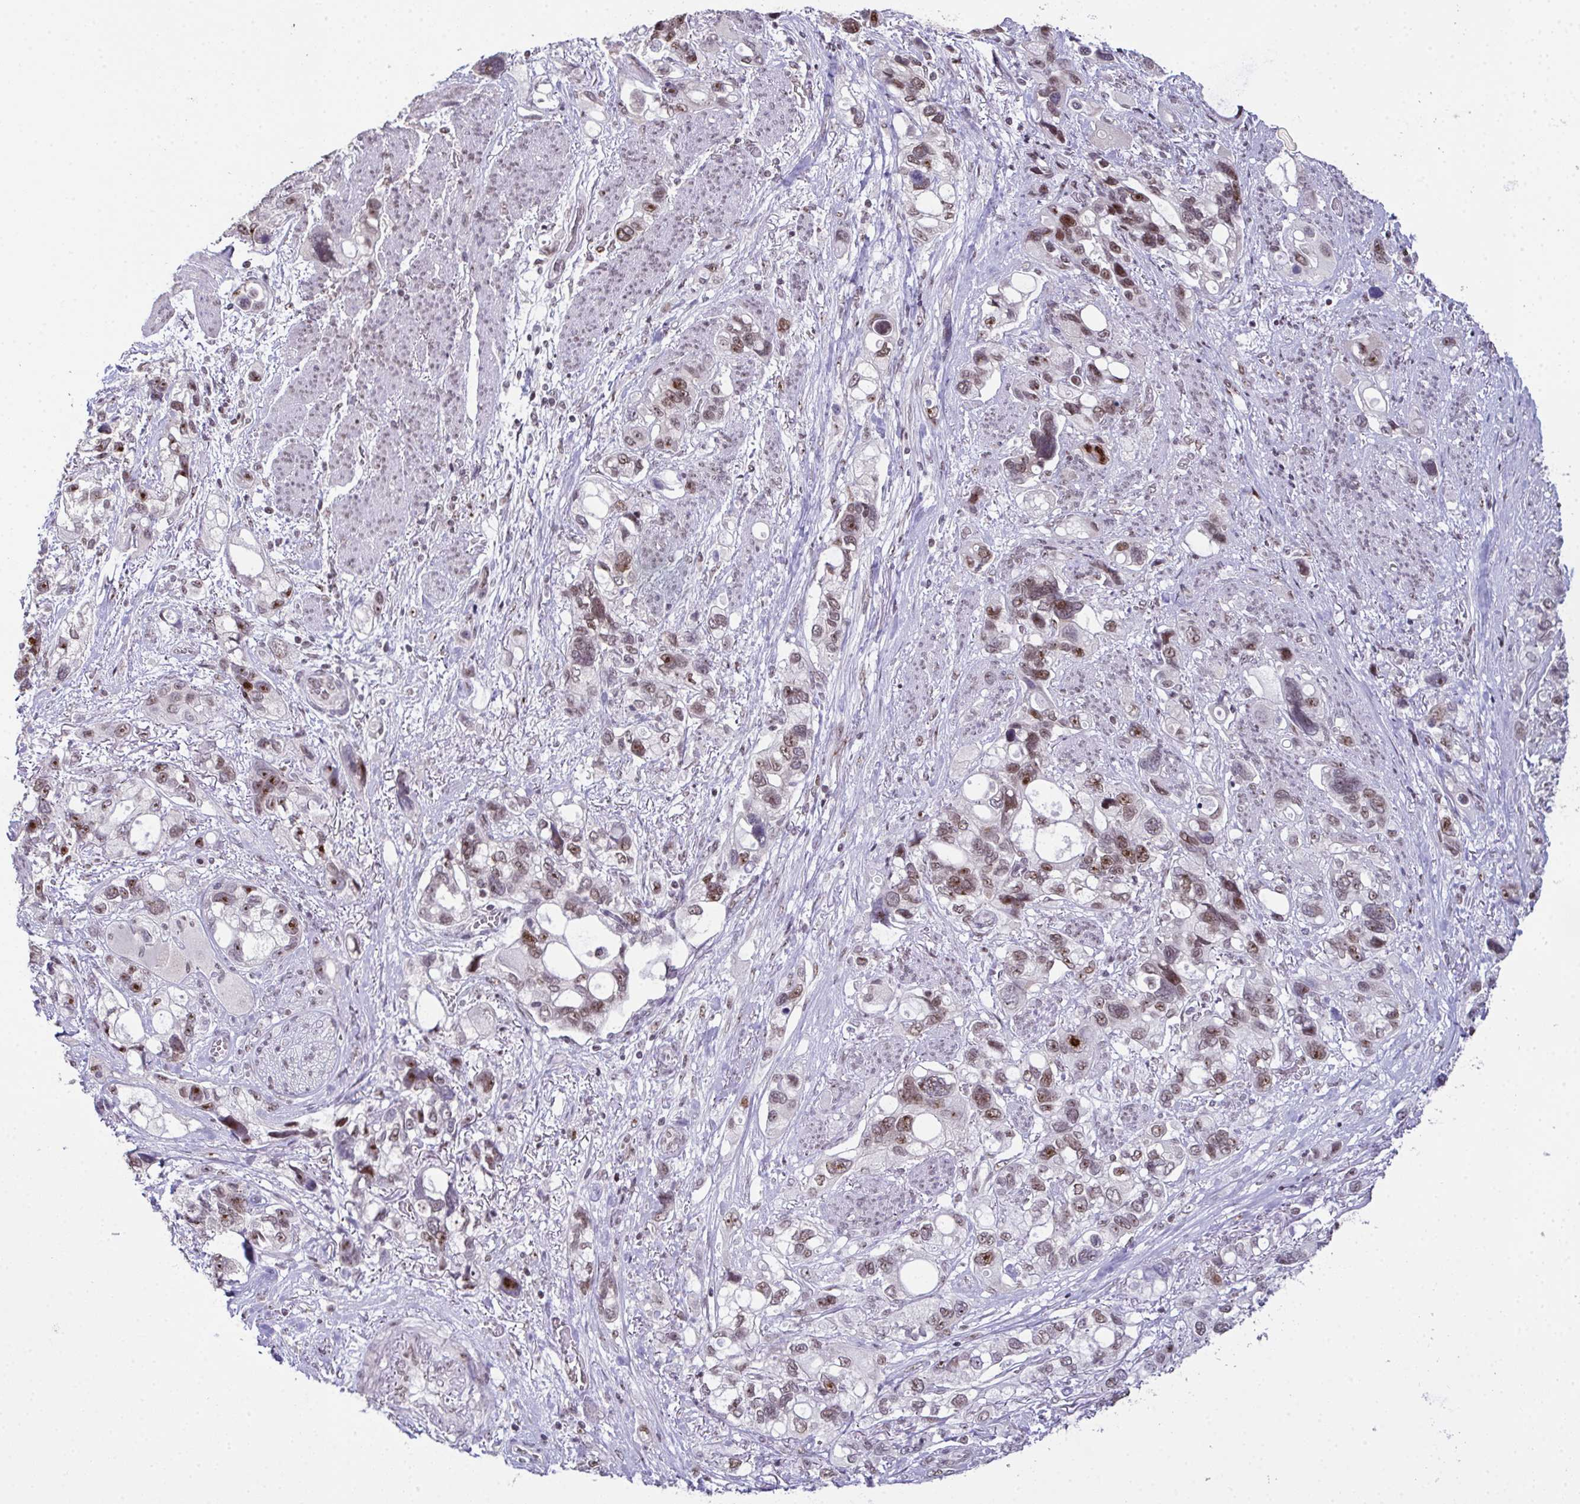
{"staining": {"intensity": "moderate", "quantity": ">75%", "location": "nuclear"}, "tissue": "stomach cancer", "cell_type": "Tumor cells", "image_type": "cancer", "snomed": [{"axis": "morphology", "description": "Adenocarcinoma, NOS"}, {"axis": "topography", "description": "Stomach, upper"}], "caption": "A brown stain highlights moderate nuclear positivity of a protein in adenocarcinoma (stomach) tumor cells.", "gene": "ZNF800", "patient": {"sex": "female", "age": 81}}